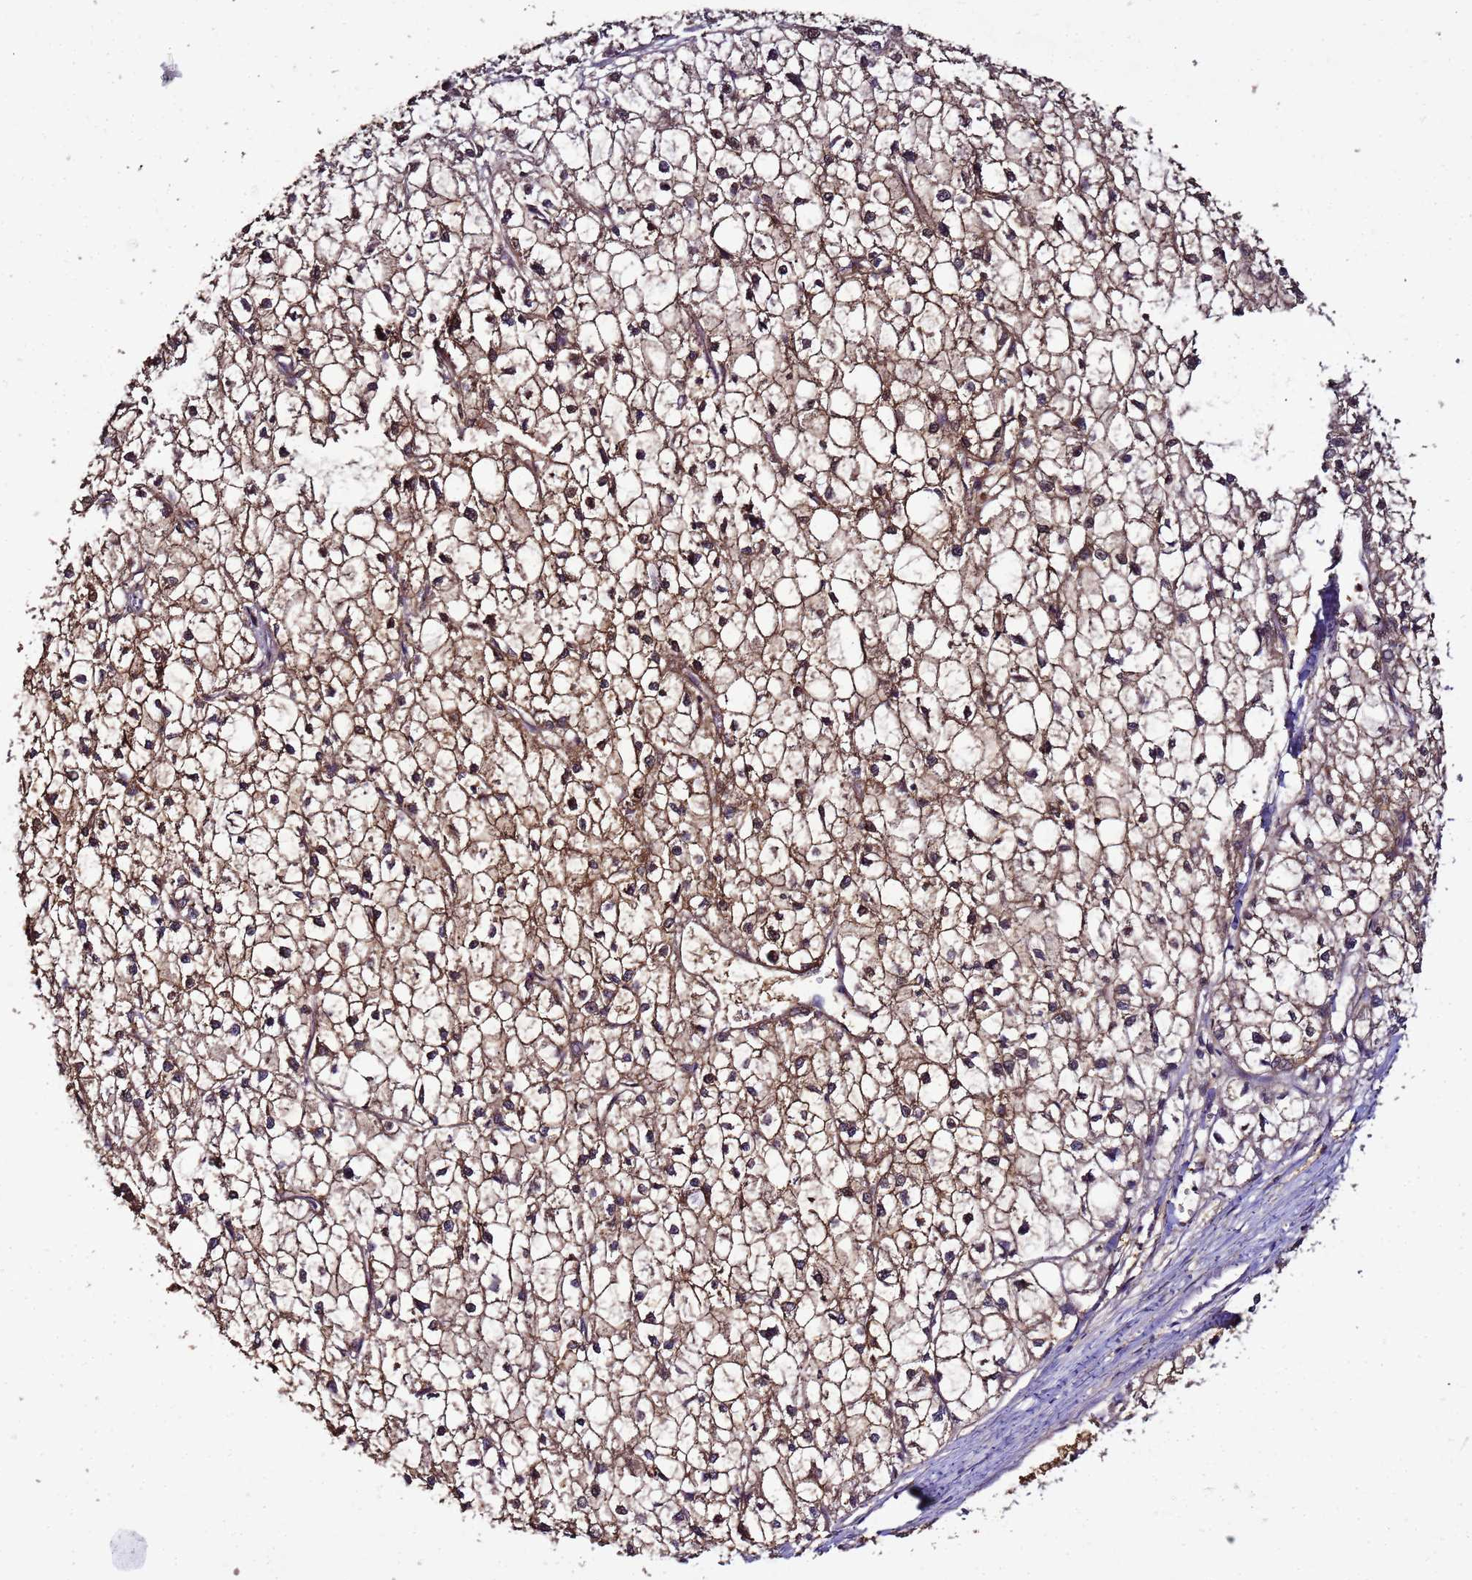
{"staining": {"intensity": "moderate", "quantity": ">75%", "location": "cytoplasmic/membranous"}, "tissue": "liver cancer", "cell_type": "Tumor cells", "image_type": "cancer", "snomed": [{"axis": "morphology", "description": "Carcinoma, Hepatocellular, NOS"}, {"axis": "topography", "description": "Liver"}], "caption": "Immunohistochemical staining of human liver hepatocellular carcinoma shows medium levels of moderate cytoplasmic/membranous protein positivity in approximately >75% of tumor cells.", "gene": "ENOPH1", "patient": {"sex": "female", "age": 43}}